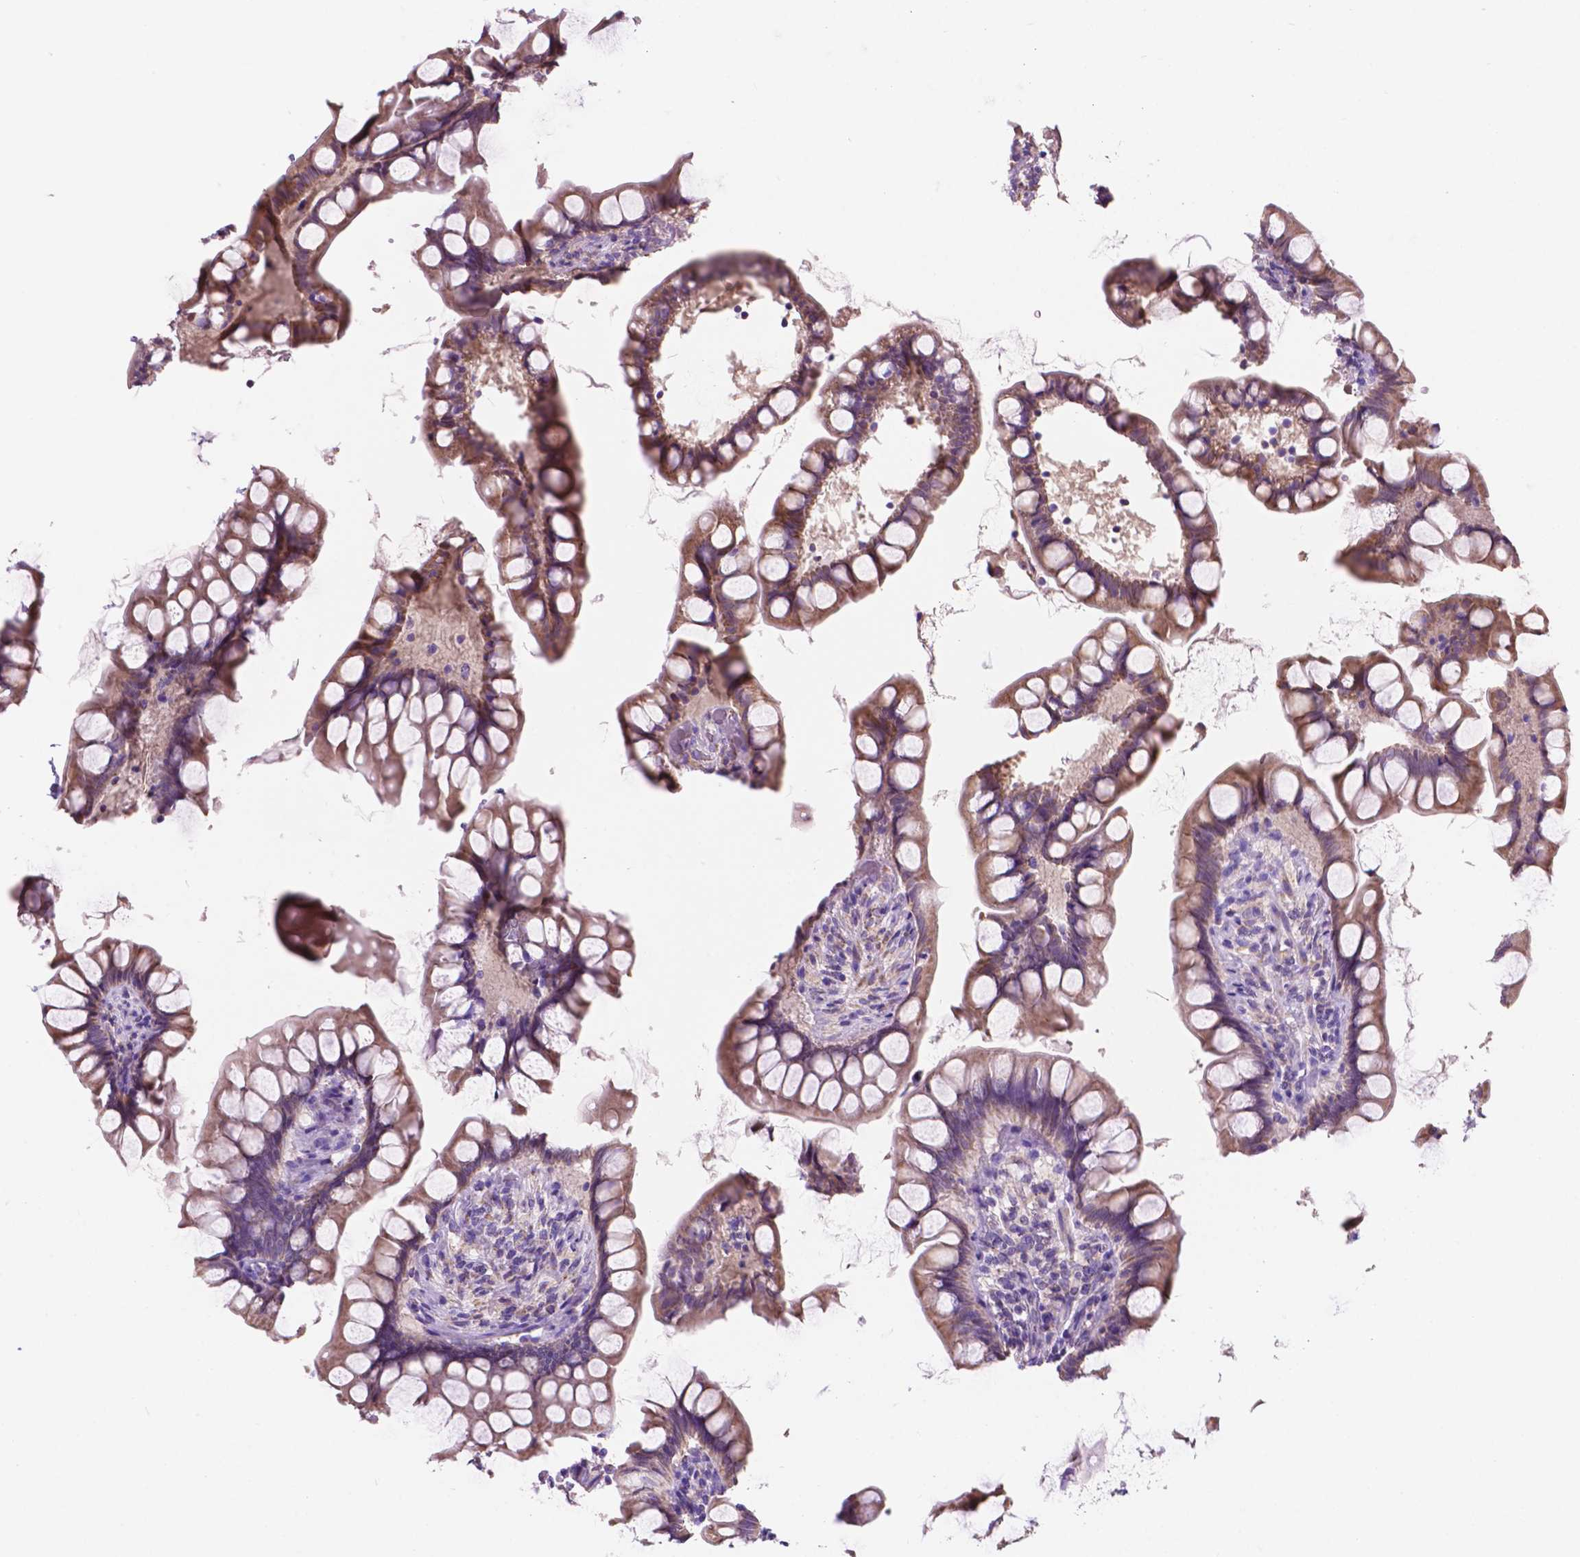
{"staining": {"intensity": "moderate", "quantity": "25%-75%", "location": "cytoplasmic/membranous"}, "tissue": "small intestine", "cell_type": "Glandular cells", "image_type": "normal", "snomed": [{"axis": "morphology", "description": "Normal tissue, NOS"}, {"axis": "topography", "description": "Small intestine"}], "caption": "An immunohistochemistry (IHC) histopathology image of unremarkable tissue is shown. Protein staining in brown labels moderate cytoplasmic/membranous positivity in small intestine within glandular cells. (Stains: DAB (3,3'-diaminobenzidine) in brown, nuclei in blue, Microscopy: brightfield microscopy at high magnification).", "gene": "TRPV5", "patient": {"sex": "male", "age": 70}}